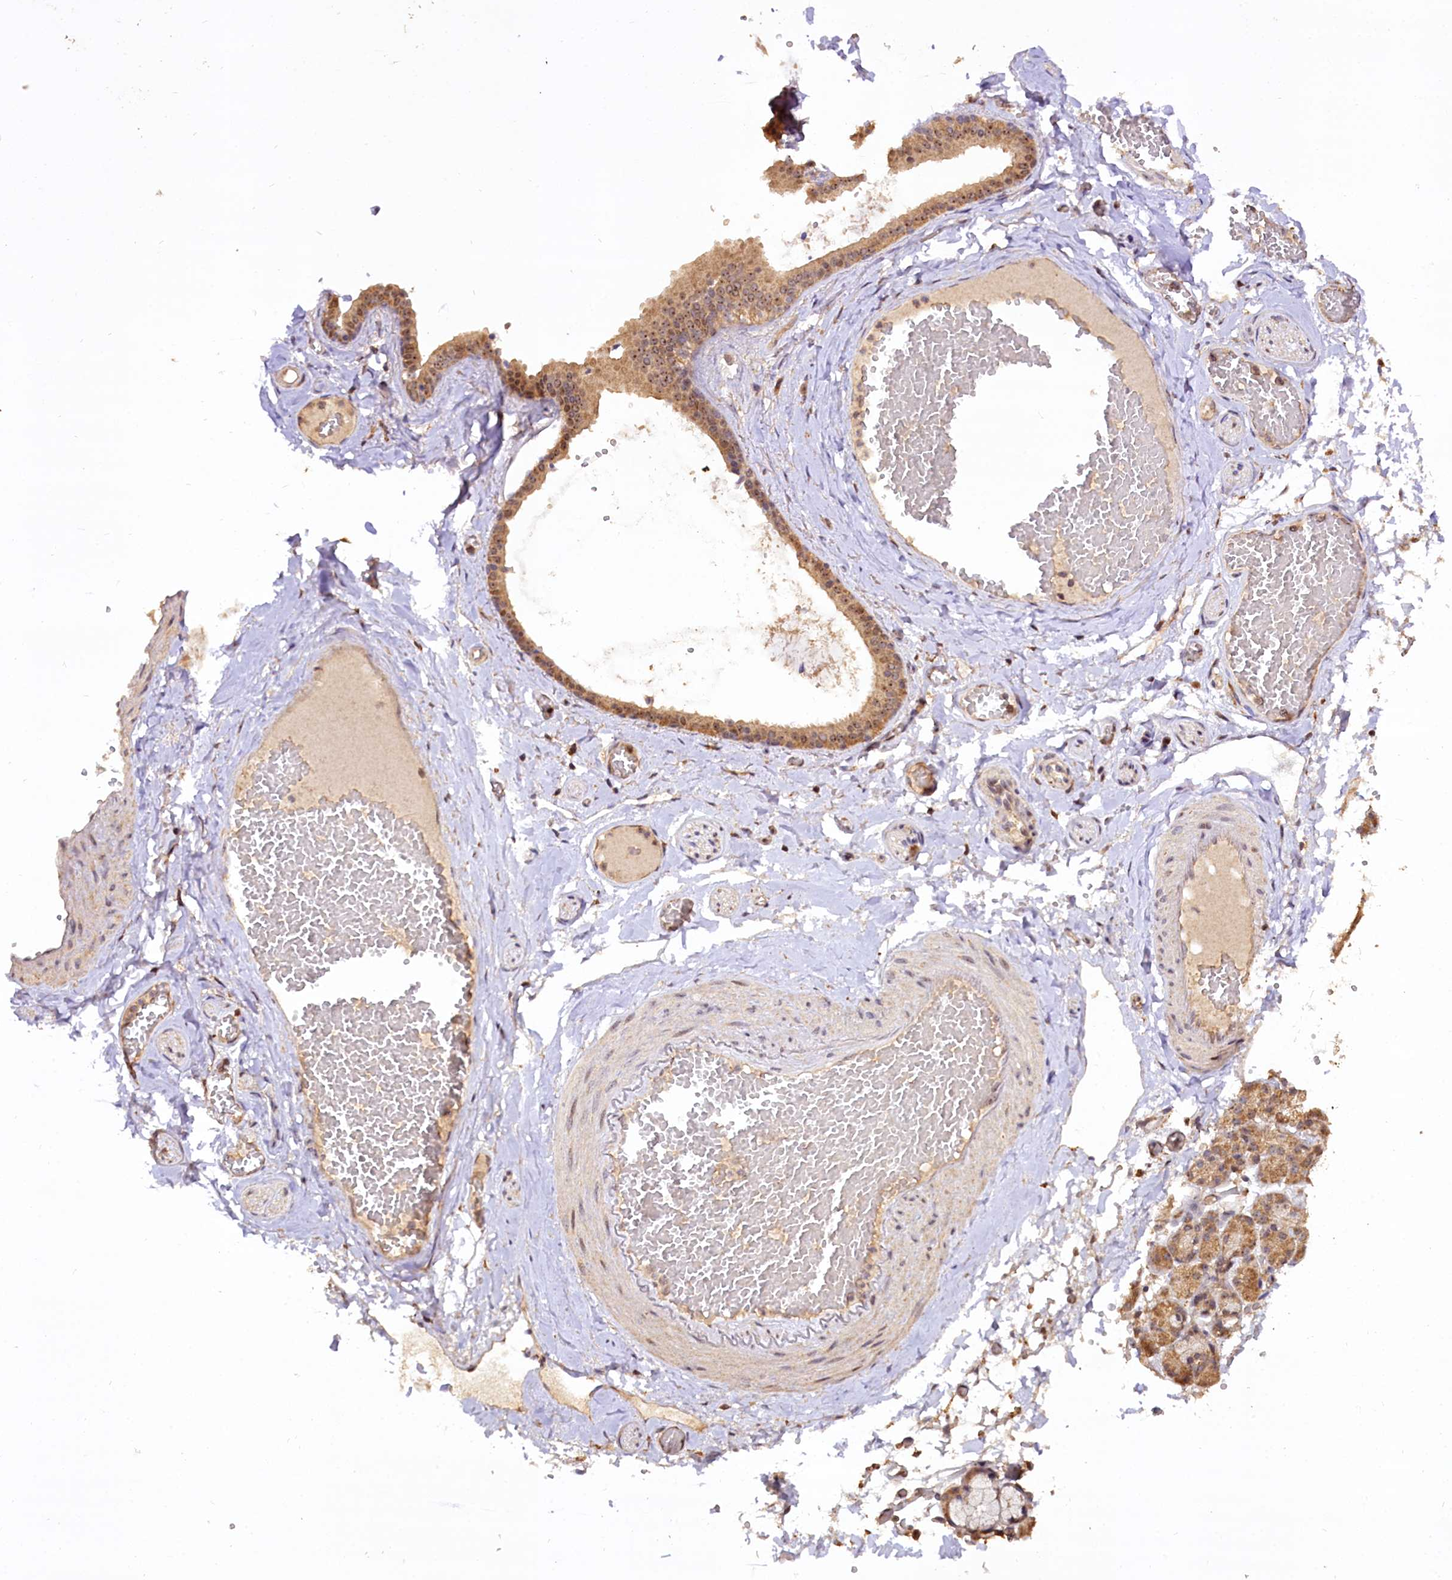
{"staining": {"intensity": "moderate", "quantity": "25%-75%", "location": "cytoplasmic/membranous,nuclear"}, "tissue": "salivary gland", "cell_type": "Glandular cells", "image_type": "normal", "snomed": [{"axis": "morphology", "description": "Normal tissue, NOS"}, {"axis": "topography", "description": "Salivary gland"}], "caption": "Protein staining of benign salivary gland shows moderate cytoplasmic/membranous,nuclear staining in about 25%-75% of glandular cells.", "gene": "RRP8", "patient": {"sex": "male", "age": 63}}